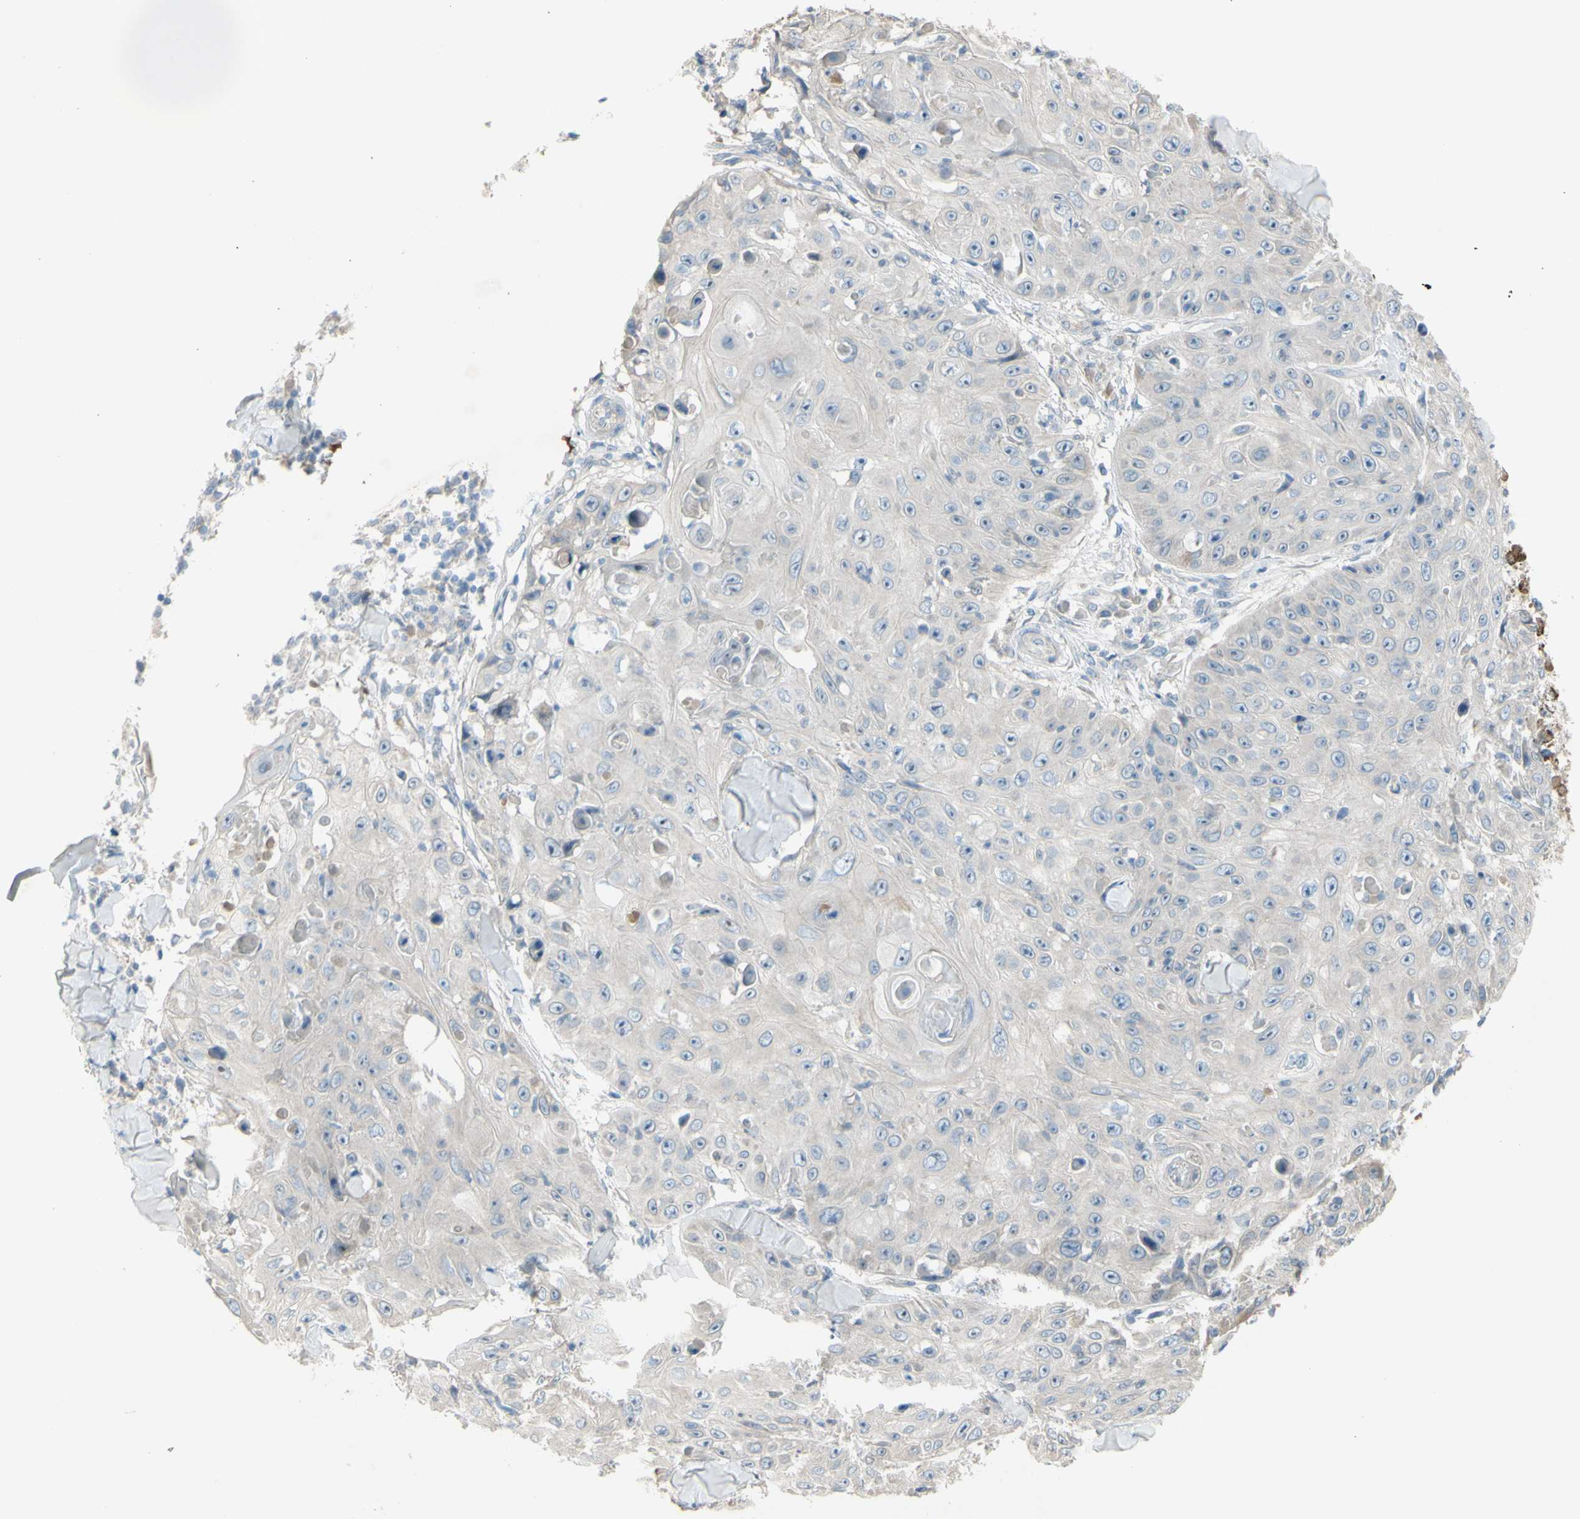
{"staining": {"intensity": "negative", "quantity": "none", "location": "none"}, "tissue": "skin cancer", "cell_type": "Tumor cells", "image_type": "cancer", "snomed": [{"axis": "morphology", "description": "Squamous cell carcinoma, NOS"}, {"axis": "topography", "description": "Skin"}], "caption": "Squamous cell carcinoma (skin) was stained to show a protein in brown. There is no significant staining in tumor cells.", "gene": "ATRN", "patient": {"sex": "male", "age": 86}}